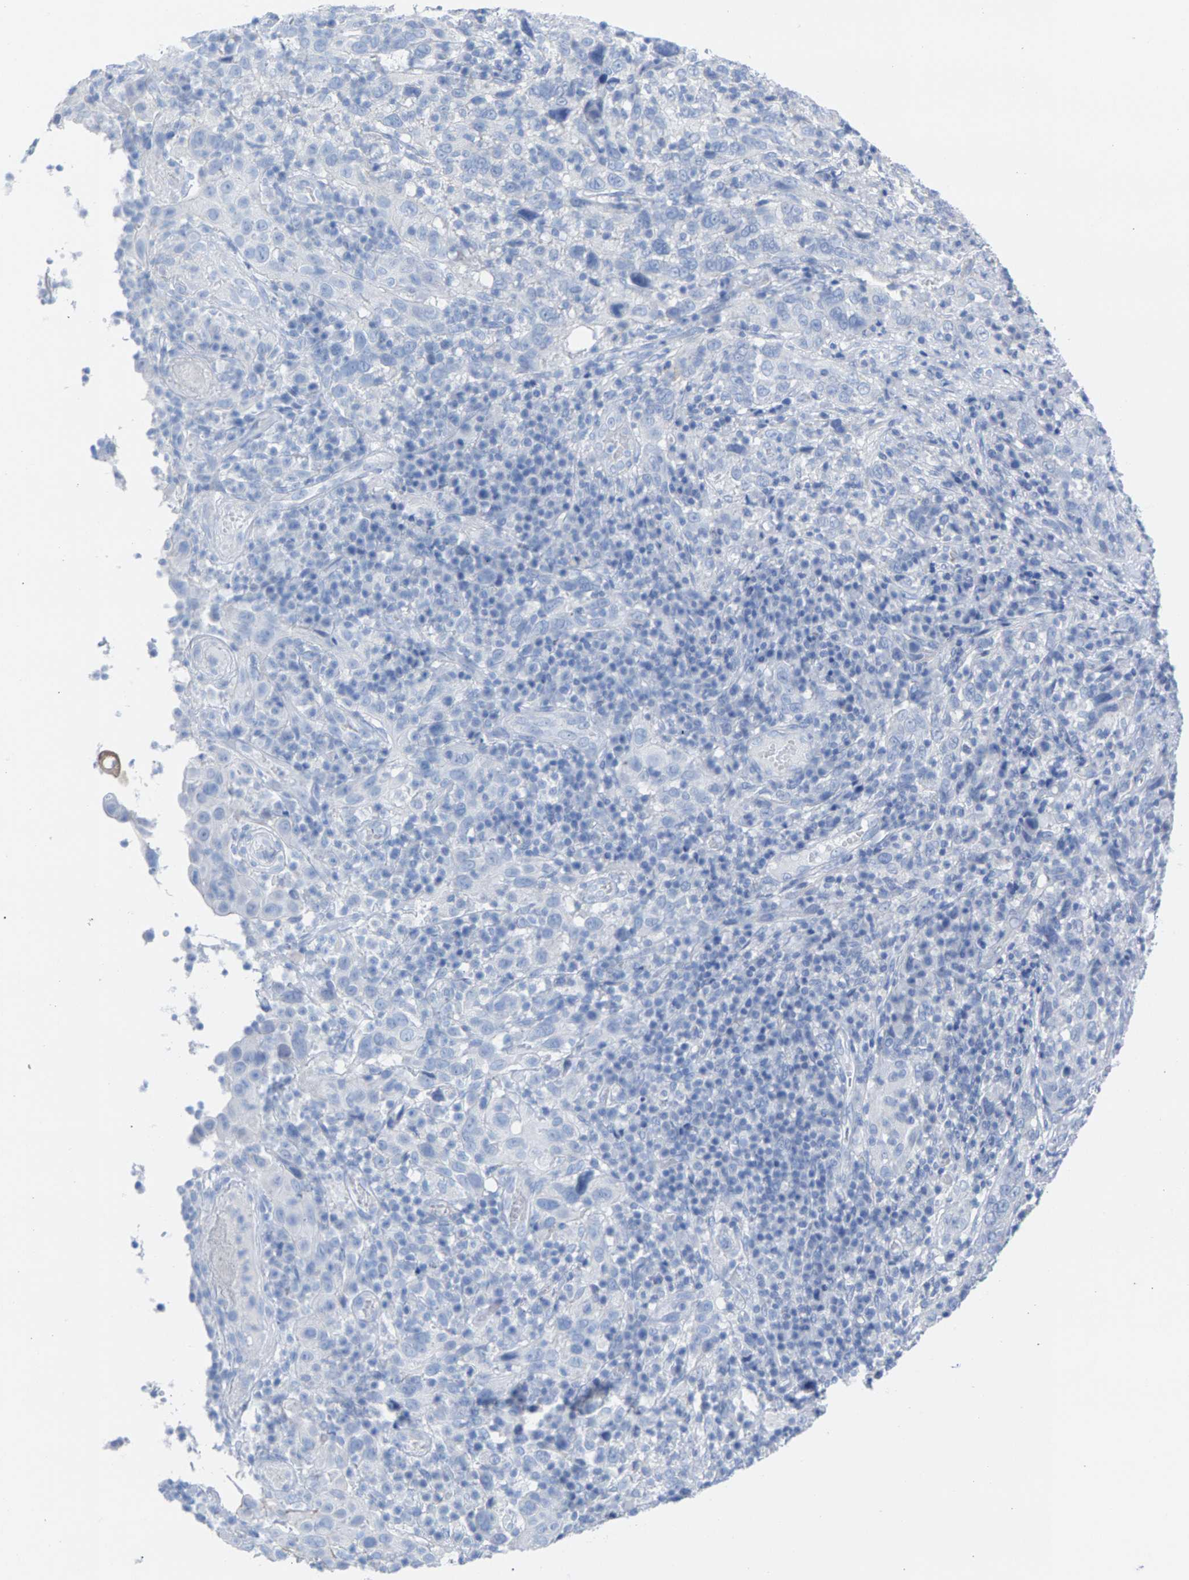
{"staining": {"intensity": "negative", "quantity": "none", "location": "none"}, "tissue": "cervical cancer", "cell_type": "Tumor cells", "image_type": "cancer", "snomed": [{"axis": "morphology", "description": "Squamous cell carcinoma, NOS"}, {"axis": "topography", "description": "Cervix"}], "caption": "This is a photomicrograph of immunohistochemistry (IHC) staining of squamous cell carcinoma (cervical), which shows no expression in tumor cells.", "gene": "CPA1", "patient": {"sex": "female", "age": 46}}